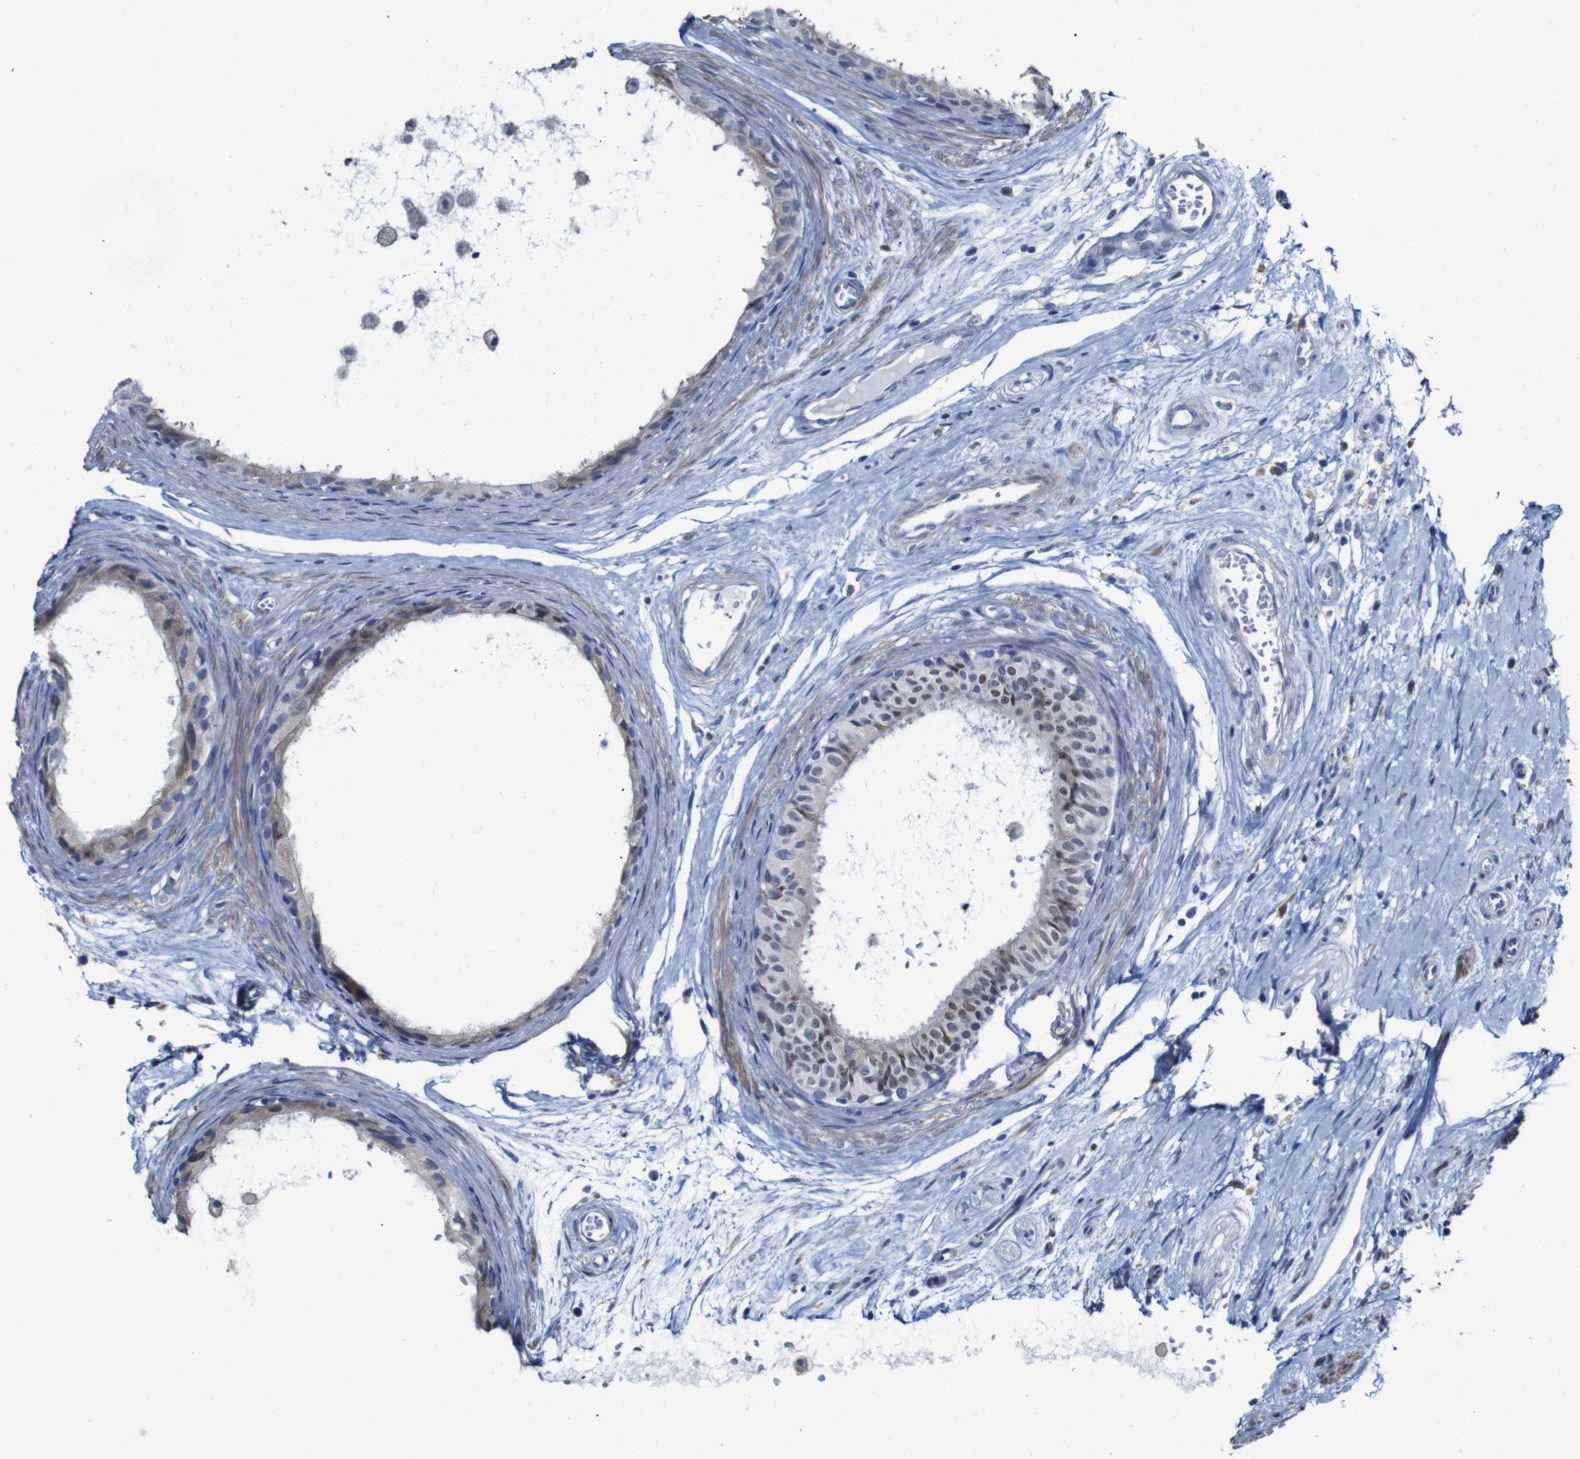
{"staining": {"intensity": "weak", "quantity": "25%-75%", "location": "cytoplasmic/membranous"}, "tissue": "epididymis", "cell_type": "Glandular cells", "image_type": "normal", "snomed": [{"axis": "morphology", "description": "Normal tissue, NOS"}, {"axis": "morphology", "description": "Inflammation, NOS"}, {"axis": "topography", "description": "Epididymis"}], "caption": "A high-resolution photomicrograph shows immunohistochemistry staining of unremarkable epididymis, which reveals weak cytoplasmic/membranous staining in approximately 25%-75% of glandular cells.", "gene": "TCEAL9", "patient": {"sex": "male", "age": 85}}